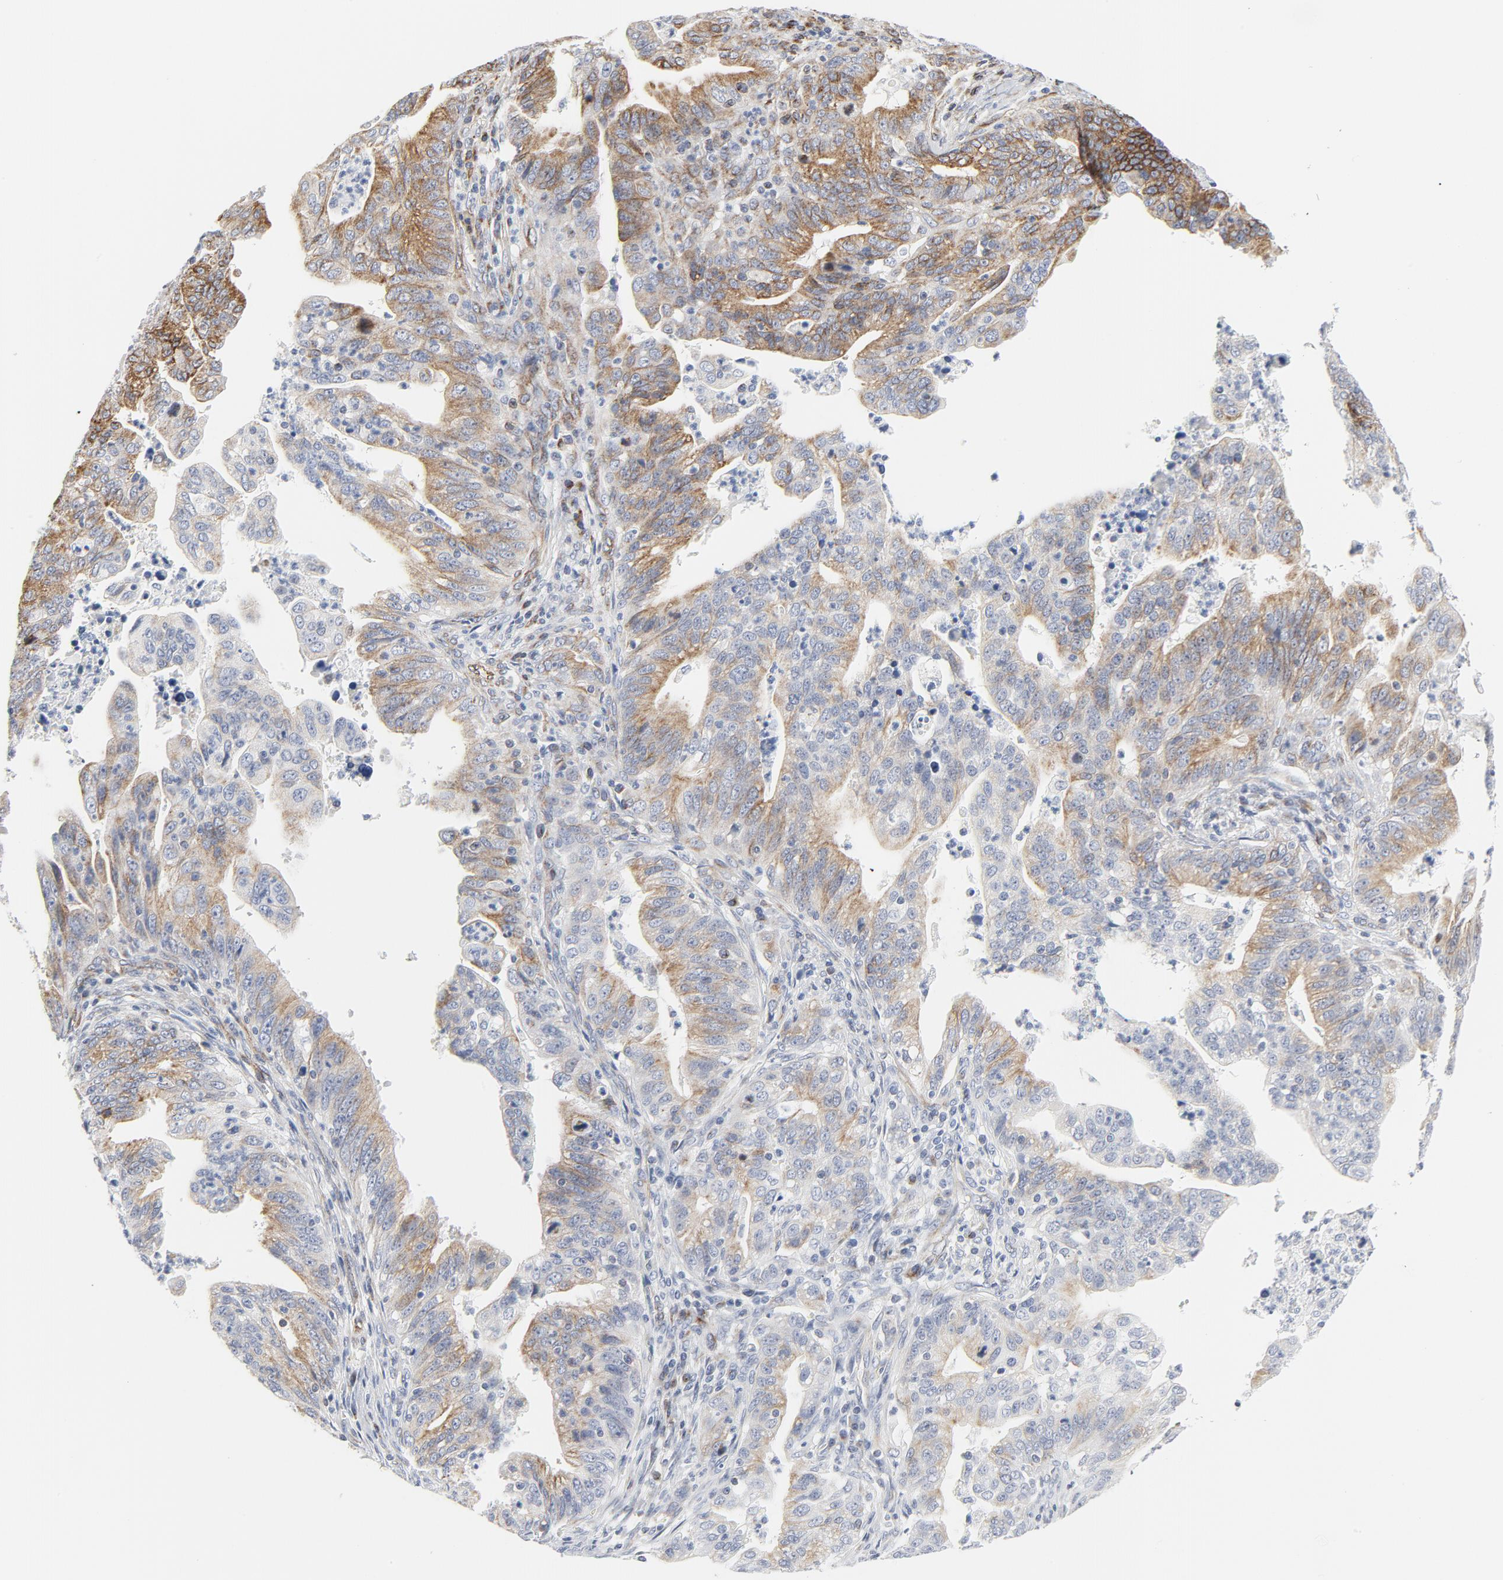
{"staining": {"intensity": "weak", "quantity": "25%-75%", "location": "cytoplasmic/membranous"}, "tissue": "stomach cancer", "cell_type": "Tumor cells", "image_type": "cancer", "snomed": [{"axis": "morphology", "description": "Adenocarcinoma, NOS"}, {"axis": "topography", "description": "Stomach, upper"}], "caption": "A brown stain shows weak cytoplasmic/membranous staining of a protein in human stomach cancer (adenocarcinoma) tumor cells.", "gene": "TUBB1", "patient": {"sex": "female", "age": 50}}